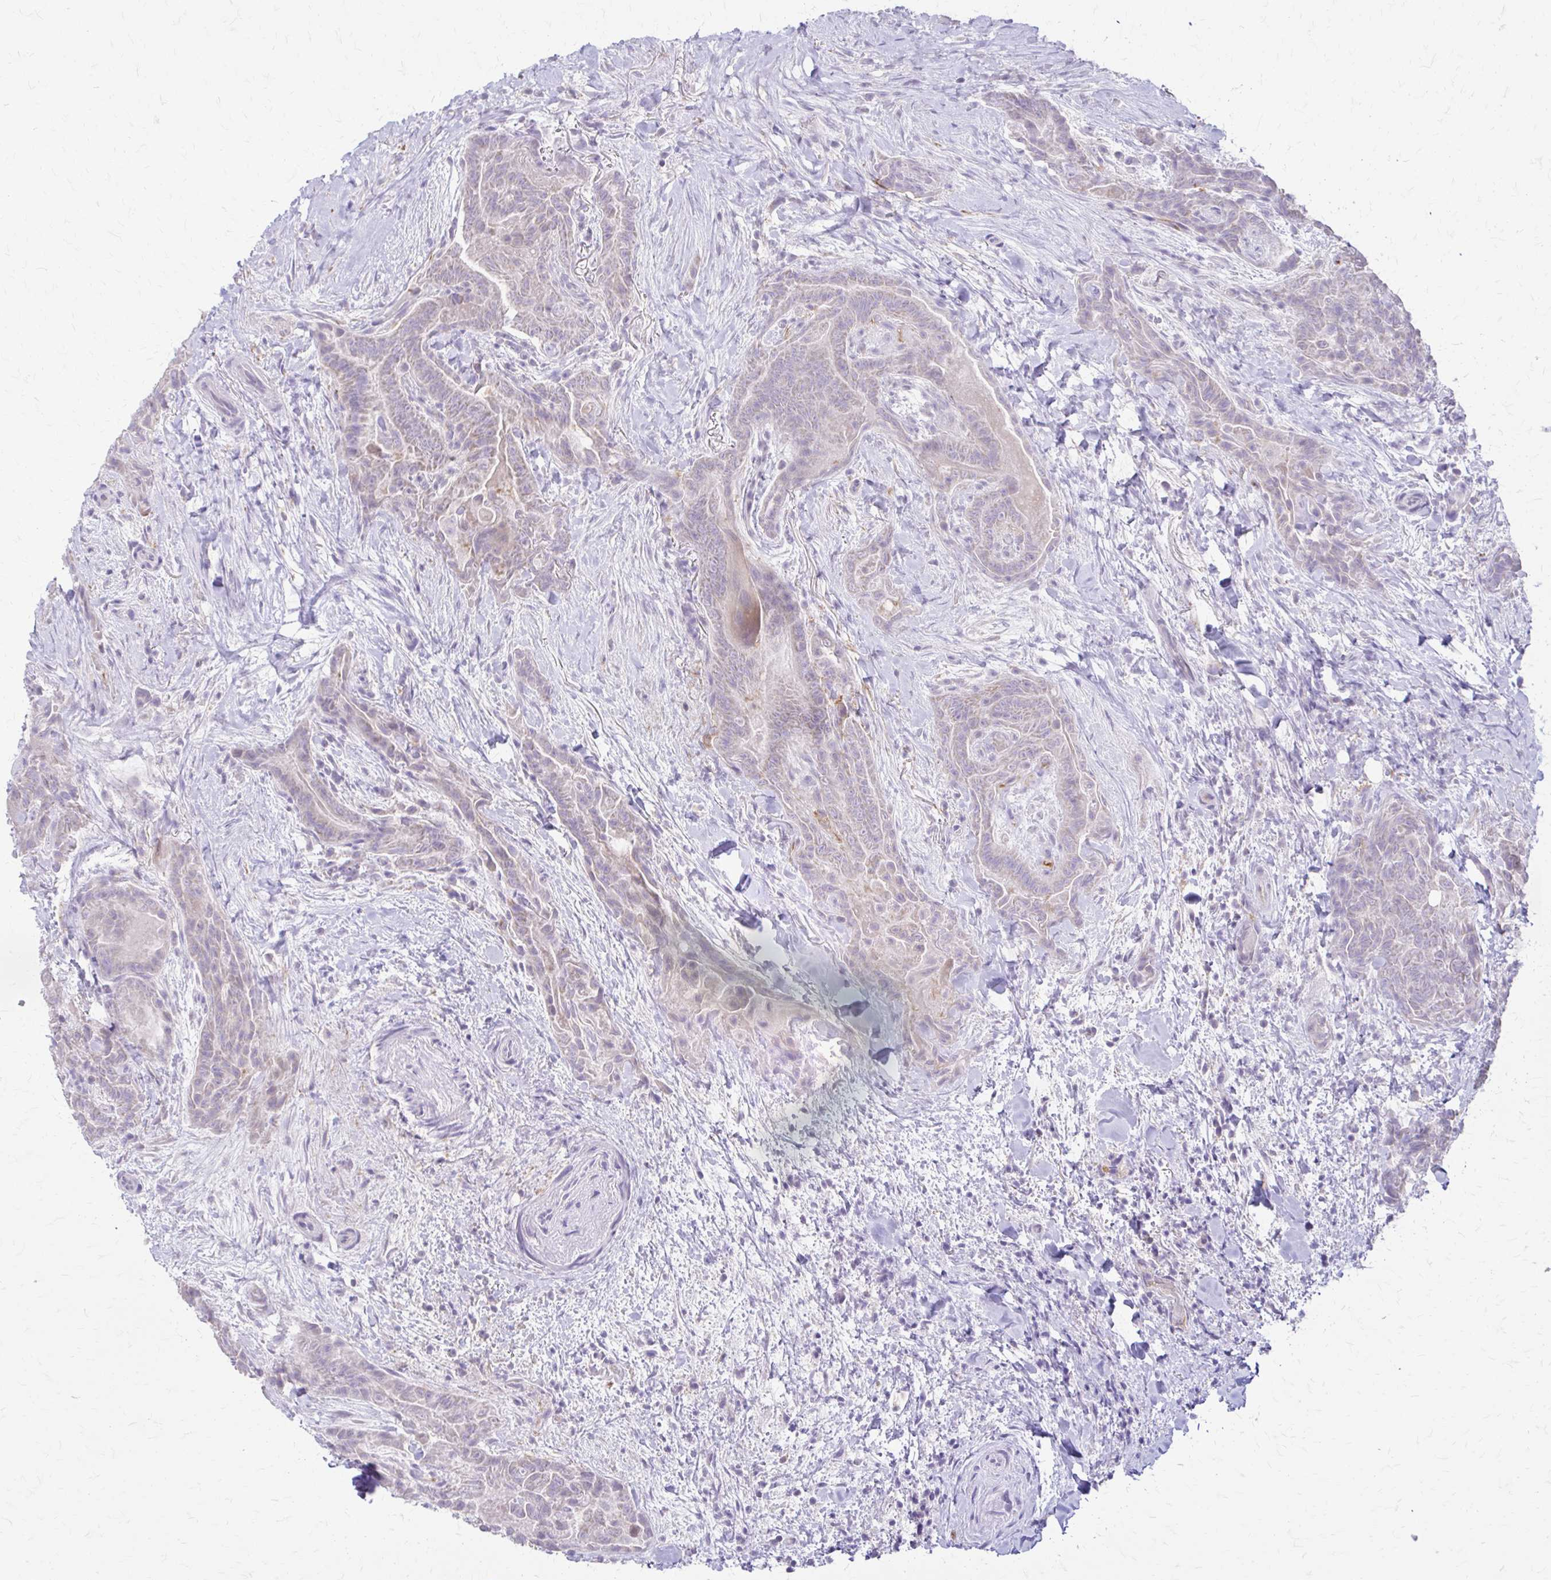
{"staining": {"intensity": "negative", "quantity": "none", "location": "none"}, "tissue": "thyroid cancer", "cell_type": "Tumor cells", "image_type": "cancer", "snomed": [{"axis": "morphology", "description": "Papillary adenocarcinoma, NOS"}, {"axis": "topography", "description": "Thyroid gland"}], "caption": "DAB immunohistochemical staining of thyroid cancer displays no significant expression in tumor cells.", "gene": "PIK3AP1", "patient": {"sex": "female", "age": 61}}